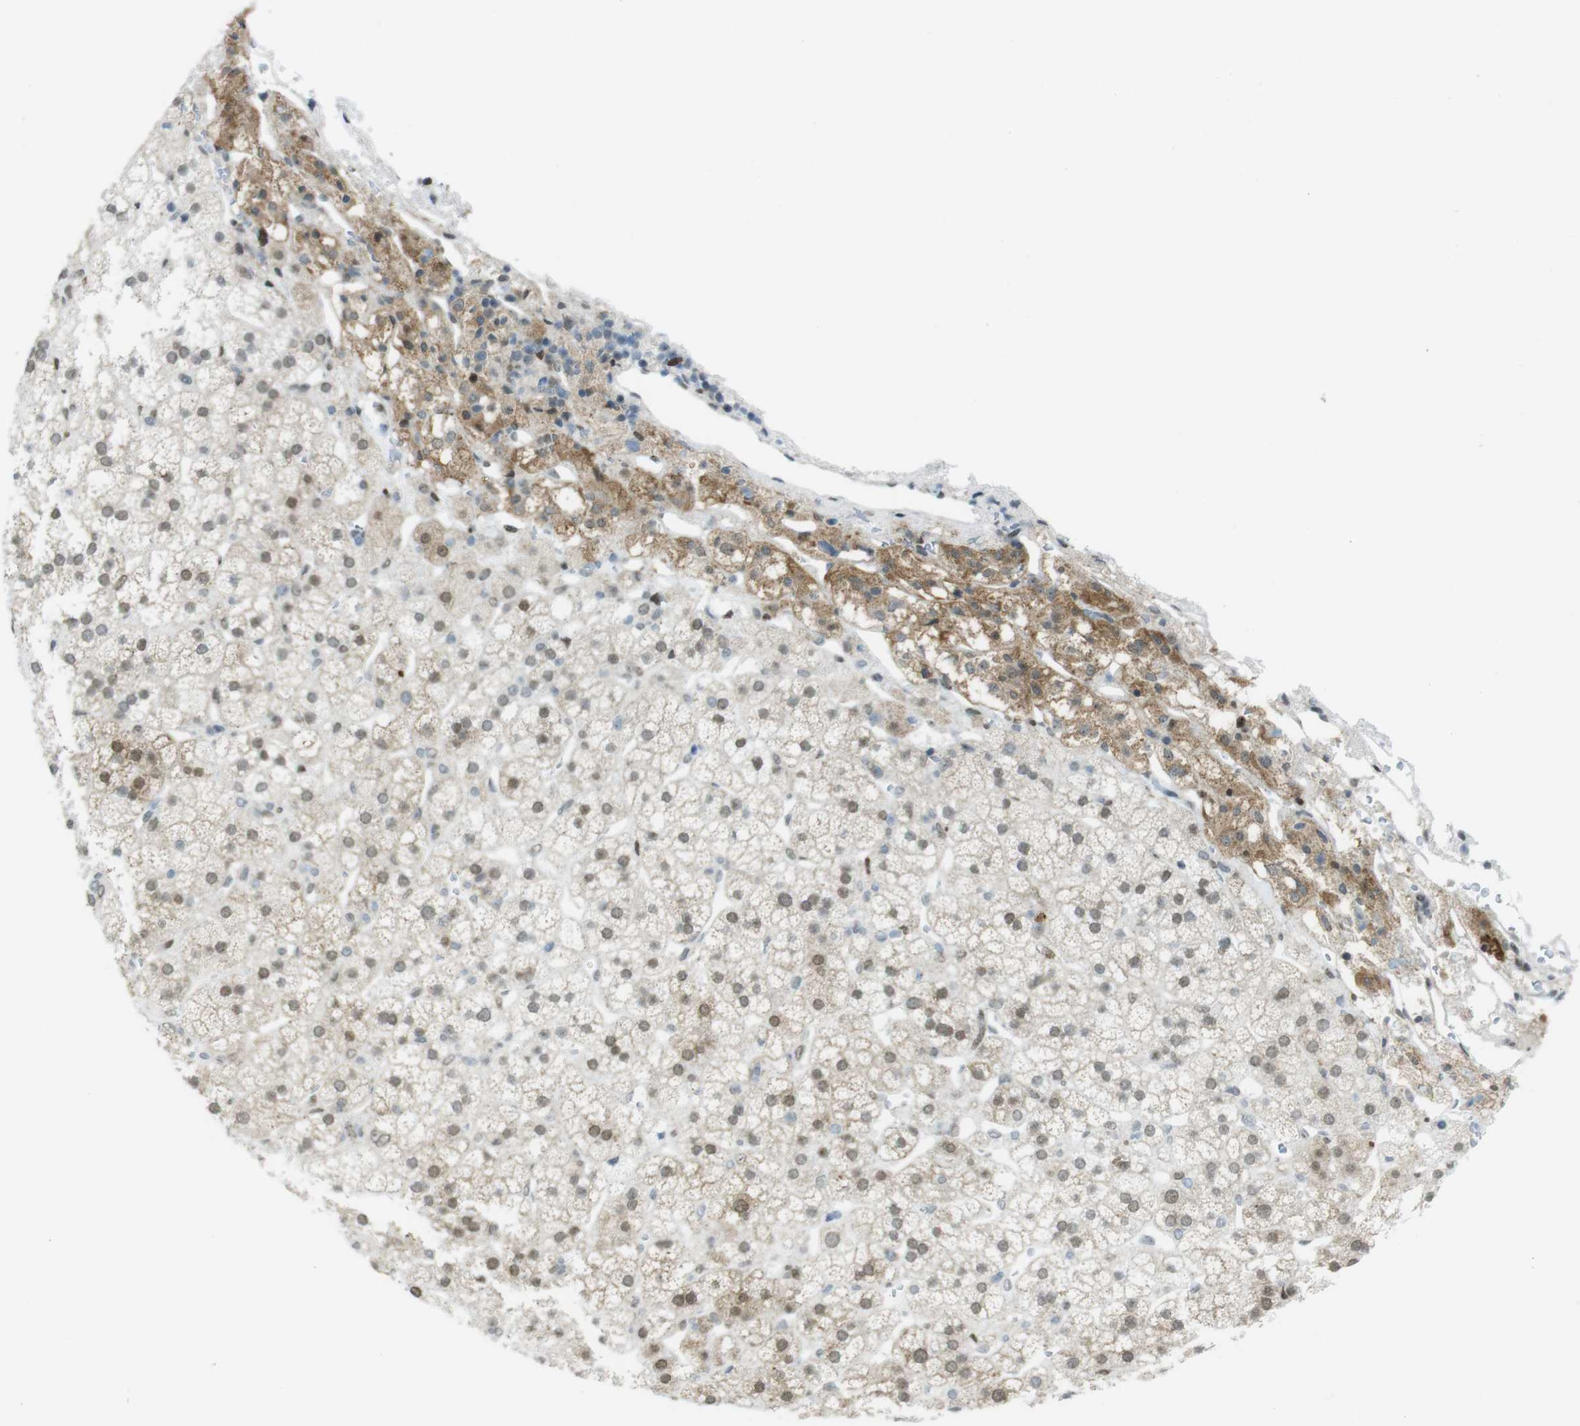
{"staining": {"intensity": "strong", "quantity": "<25%", "location": "cytoplasmic/membranous,nuclear"}, "tissue": "adrenal gland", "cell_type": "Glandular cells", "image_type": "normal", "snomed": [{"axis": "morphology", "description": "Normal tissue, NOS"}, {"axis": "topography", "description": "Adrenal gland"}], "caption": "Protein staining by immunohistochemistry reveals strong cytoplasmic/membranous,nuclear expression in approximately <25% of glandular cells in unremarkable adrenal gland. (brown staining indicates protein expression, while blue staining denotes nuclei).", "gene": "UBB", "patient": {"sex": "male", "age": 56}}